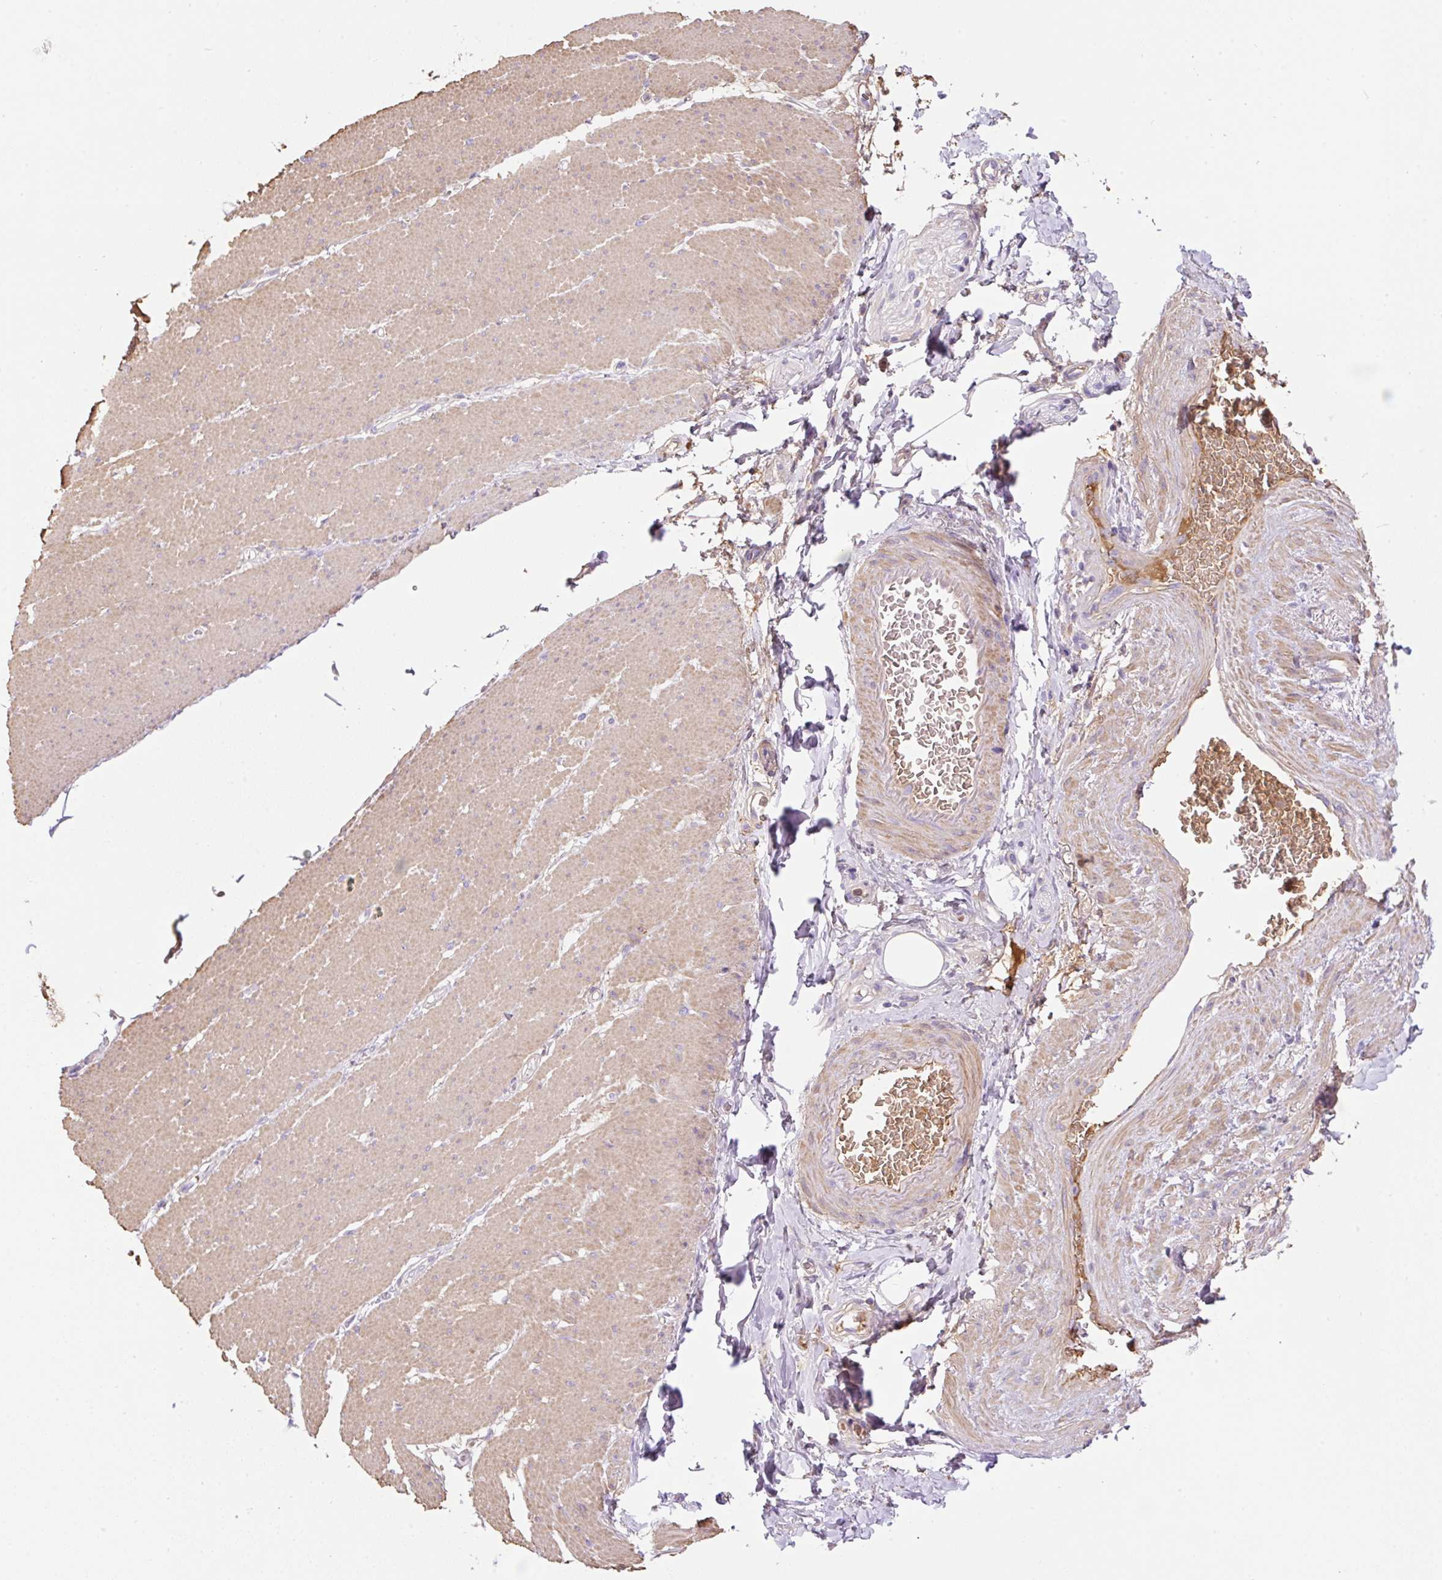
{"staining": {"intensity": "moderate", "quantity": "25%-75%", "location": "cytoplasmic/membranous"}, "tissue": "smooth muscle", "cell_type": "Smooth muscle cells", "image_type": "normal", "snomed": [{"axis": "morphology", "description": "Normal tissue, NOS"}, {"axis": "topography", "description": "Smooth muscle"}, {"axis": "topography", "description": "Rectum"}], "caption": "A histopathology image of smooth muscle stained for a protein reveals moderate cytoplasmic/membranous brown staining in smooth muscle cells. Using DAB (brown) and hematoxylin (blue) stains, captured at high magnification using brightfield microscopy.", "gene": "TDRD15", "patient": {"sex": "male", "age": 53}}